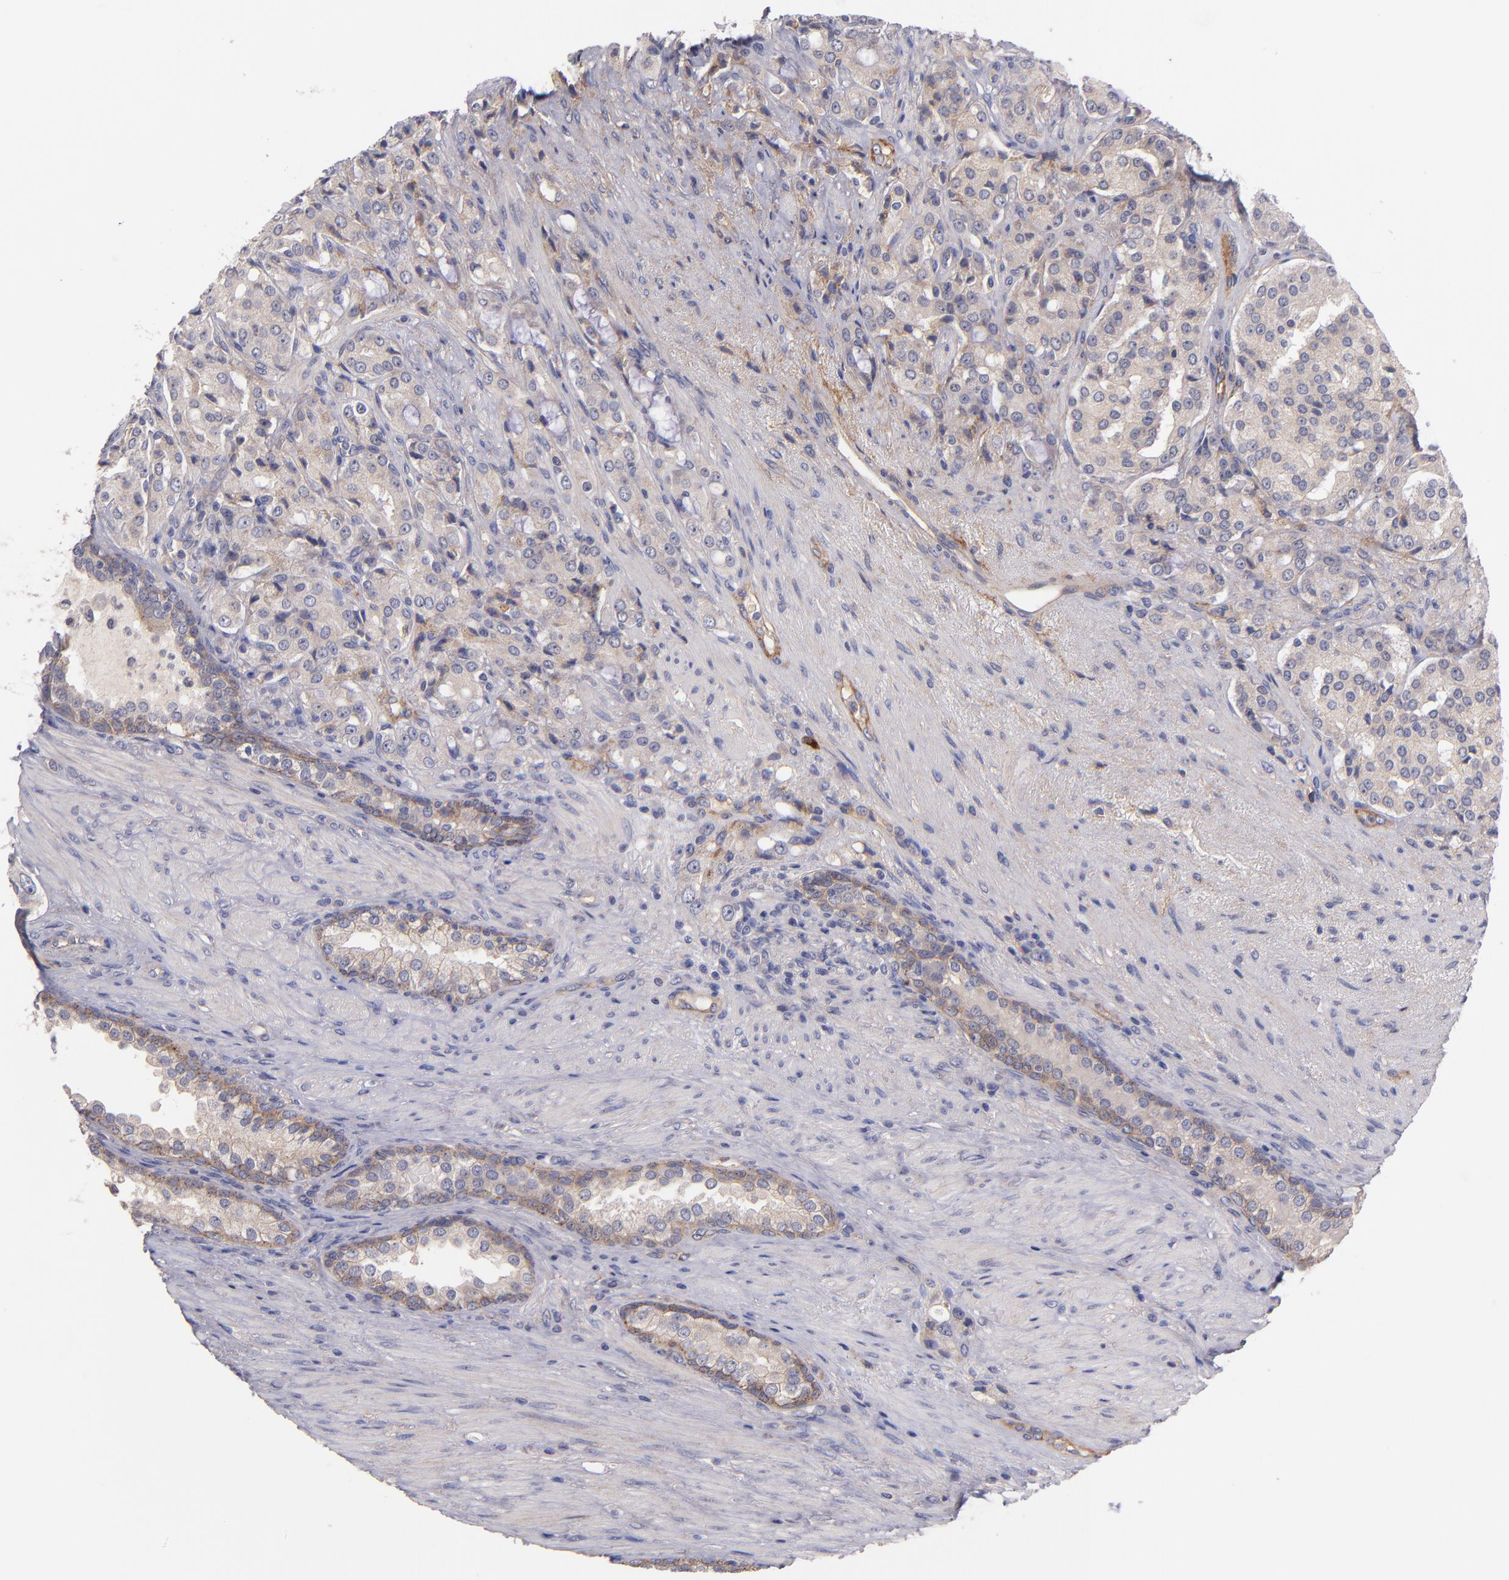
{"staining": {"intensity": "weak", "quantity": "25%-75%", "location": "cytoplasmic/membranous"}, "tissue": "prostate cancer", "cell_type": "Tumor cells", "image_type": "cancer", "snomed": [{"axis": "morphology", "description": "Adenocarcinoma, High grade"}, {"axis": "topography", "description": "Prostate"}], "caption": "The immunohistochemical stain highlights weak cytoplasmic/membranous expression in tumor cells of prostate cancer (high-grade adenocarcinoma) tissue.", "gene": "PLSCR4", "patient": {"sex": "male", "age": 72}}